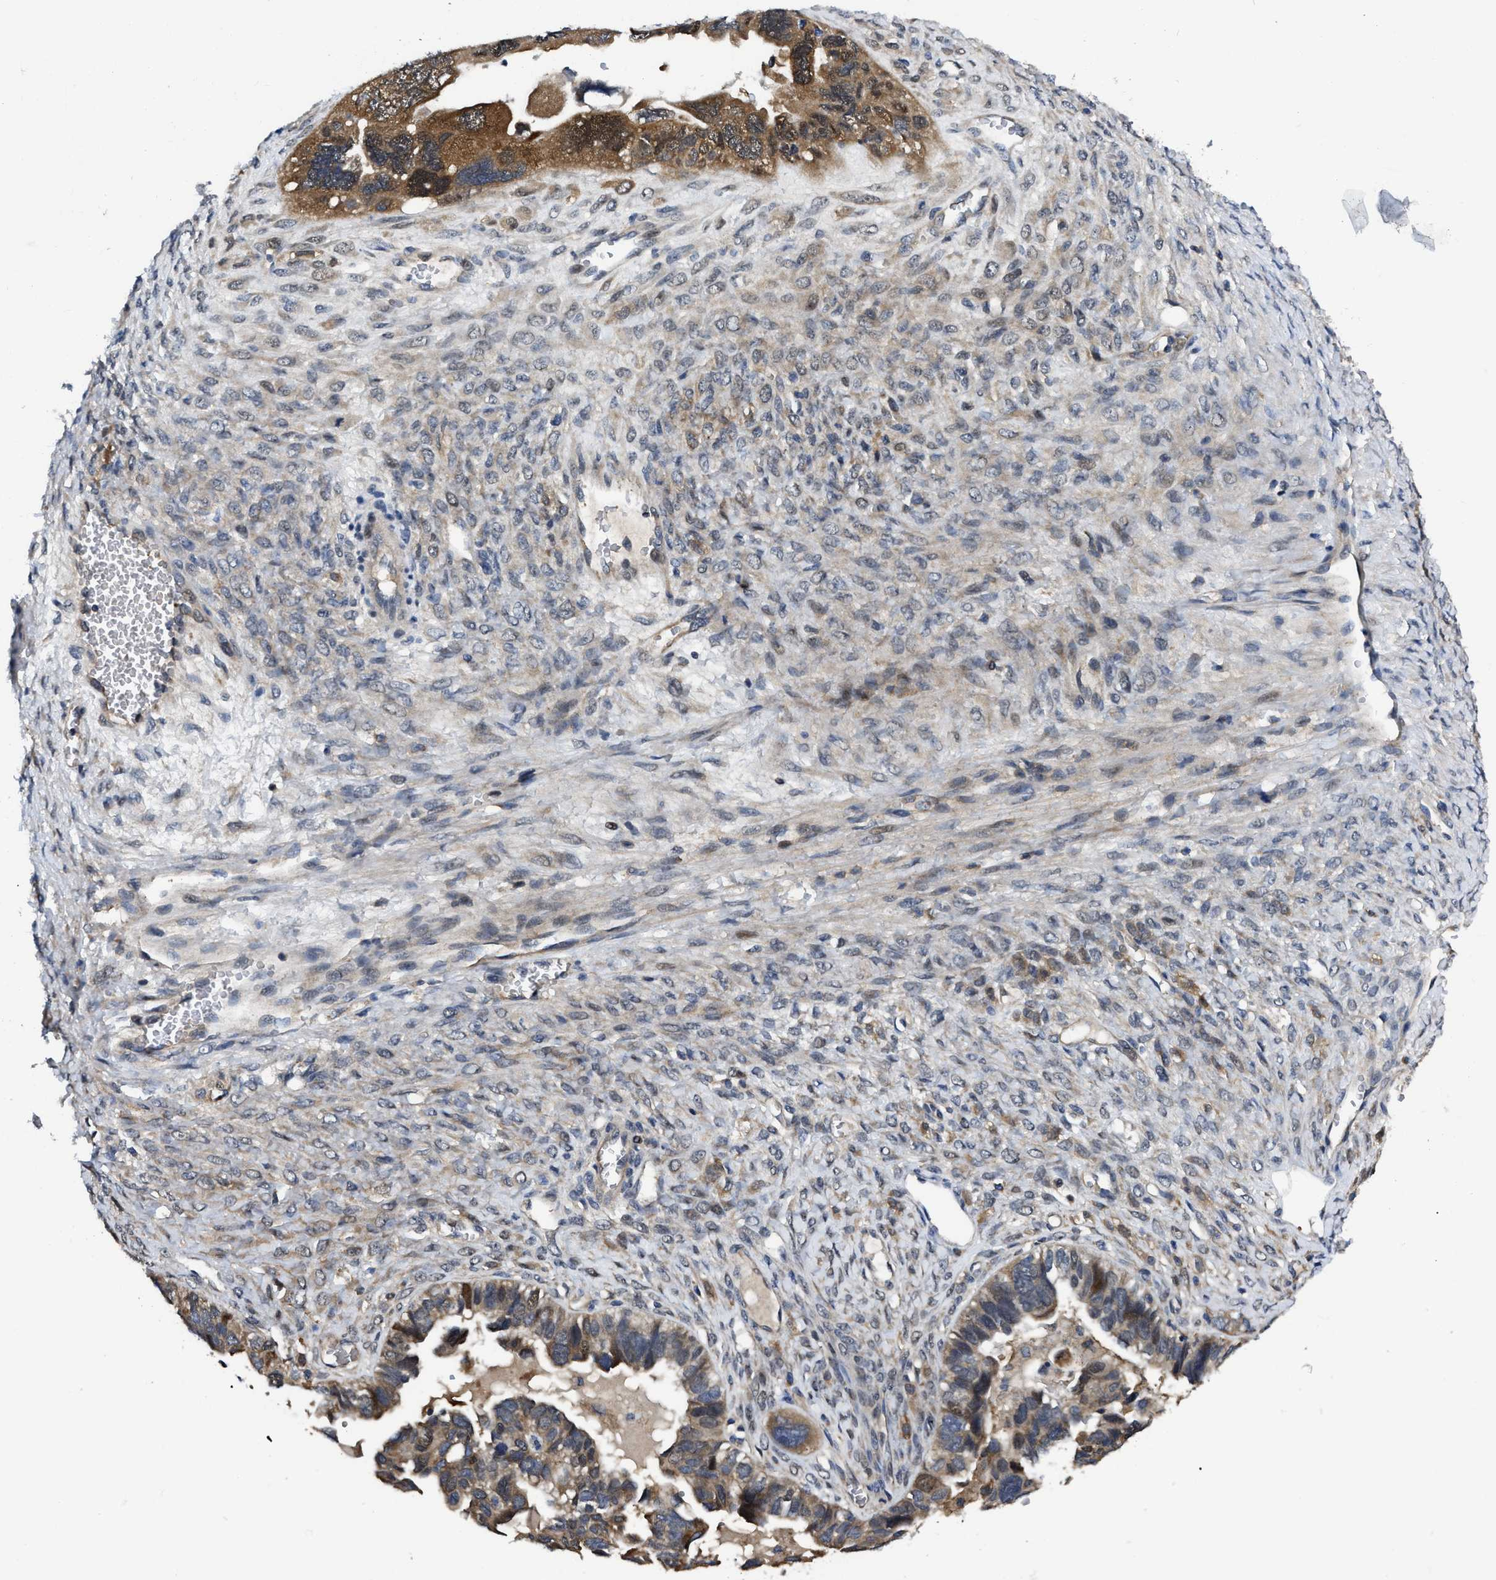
{"staining": {"intensity": "strong", "quantity": ">75%", "location": "cytoplasmic/membranous"}, "tissue": "ovarian cancer", "cell_type": "Tumor cells", "image_type": "cancer", "snomed": [{"axis": "morphology", "description": "Cystadenocarcinoma, serous, NOS"}, {"axis": "topography", "description": "Ovary"}], "caption": "This is an image of immunohistochemistry (IHC) staining of ovarian cancer, which shows strong positivity in the cytoplasmic/membranous of tumor cells.", "gene": "GET4", "patient": {"sex": "female", "age": 79}}